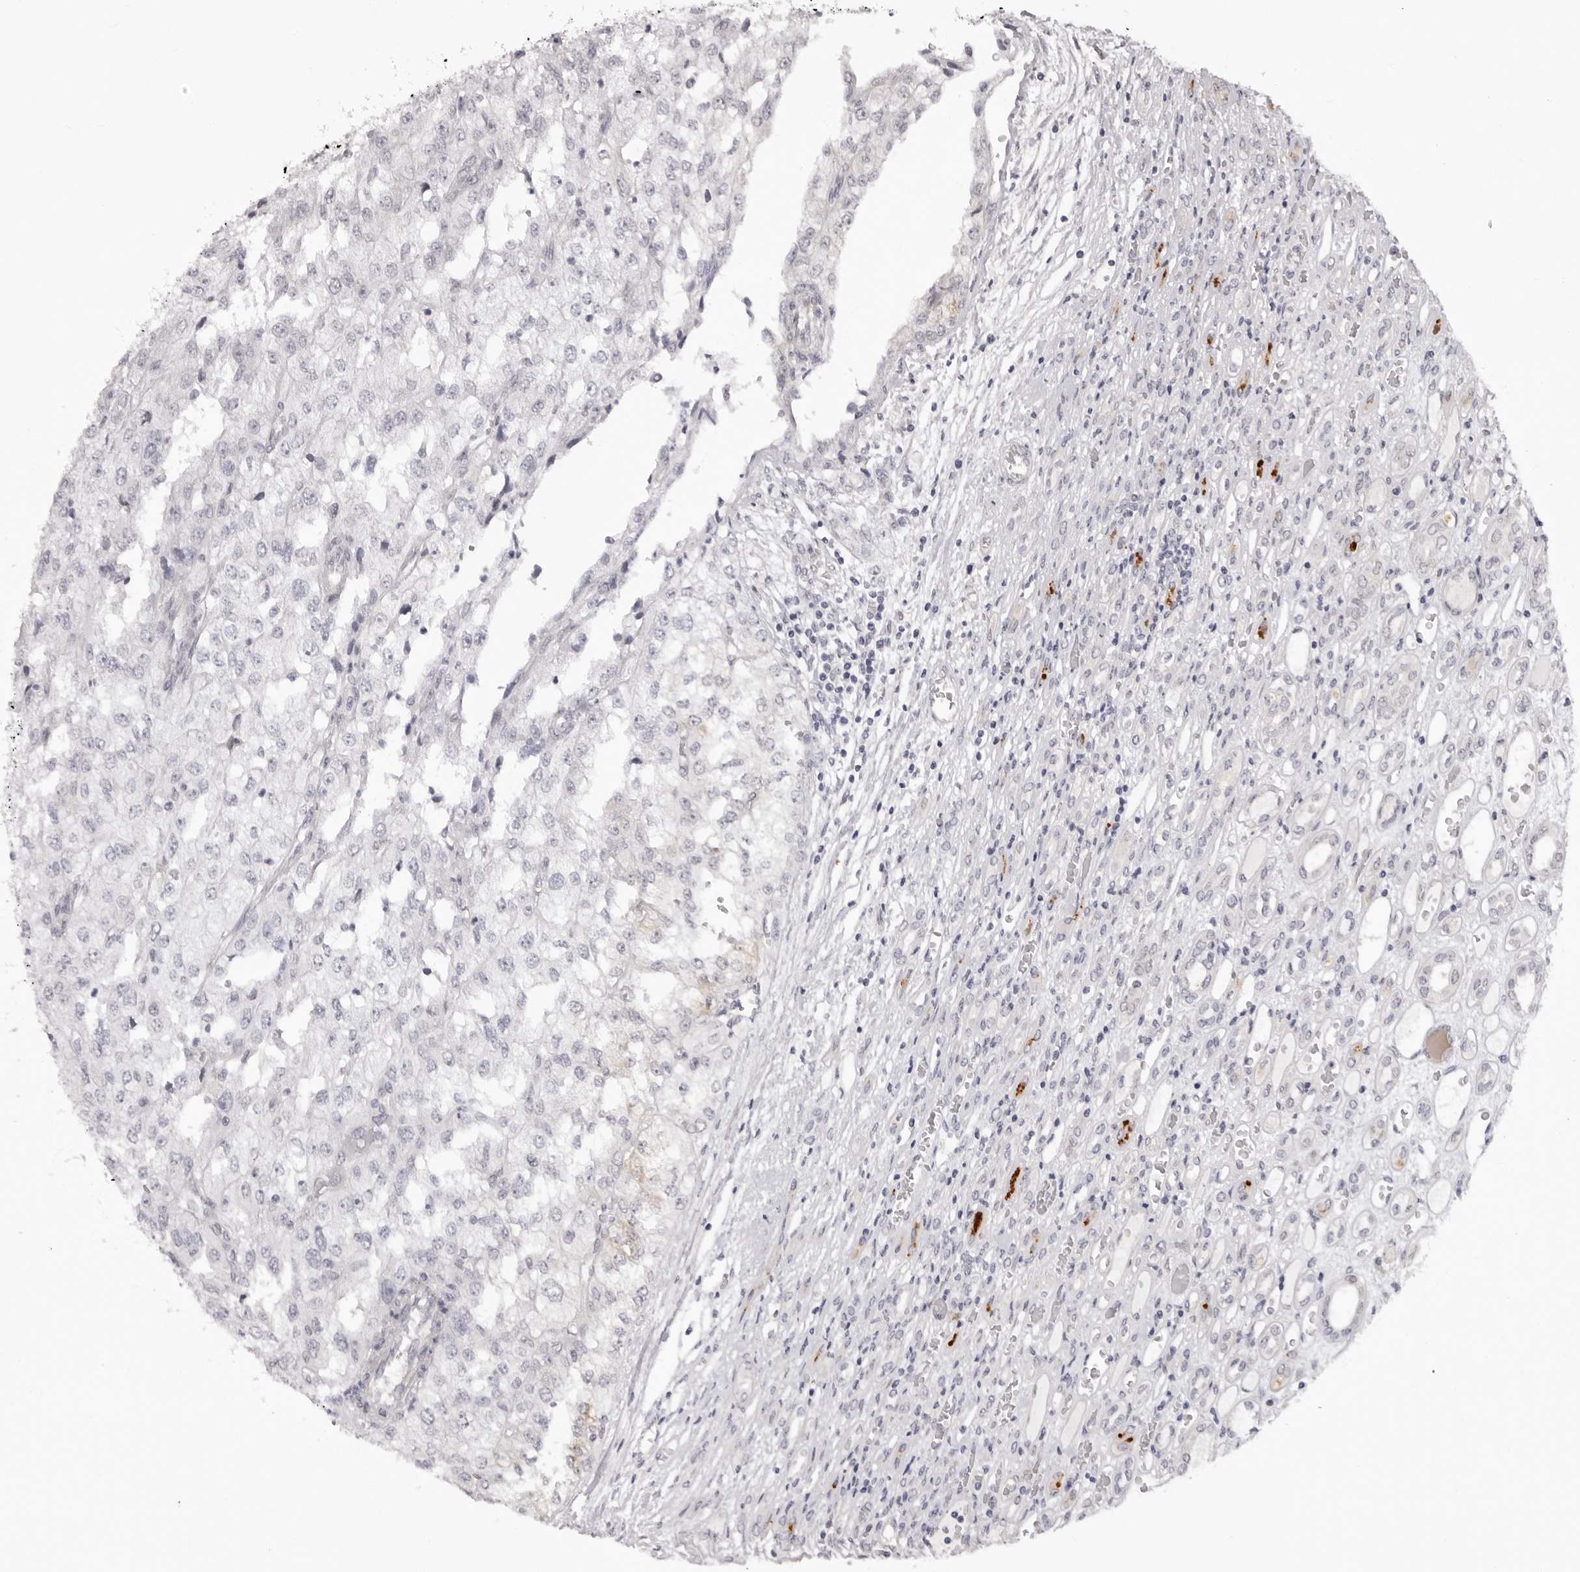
{"staining": {"intensity": "negative", "quantity": "none", "location": "none"}, "tissue": "renal cancer", "cell_type": "Tumor cells", "image_type": "cancer", "snomed": [{"axis": "morphology", "description": "Adenocarcinoma, NOS"}, {"axis": "topography", "description": "Kidney"}], "caption": "Tumor cells are negative for brown protein staining in renal adenocarcinoma. The staining is performed using DAB (3,3'-diaminobenzidine) brown chromogen with nuclei counter-stained in using hematoxylin.", "gene": "SUGCT", "patient": {"sex": "female", "age": 54}}